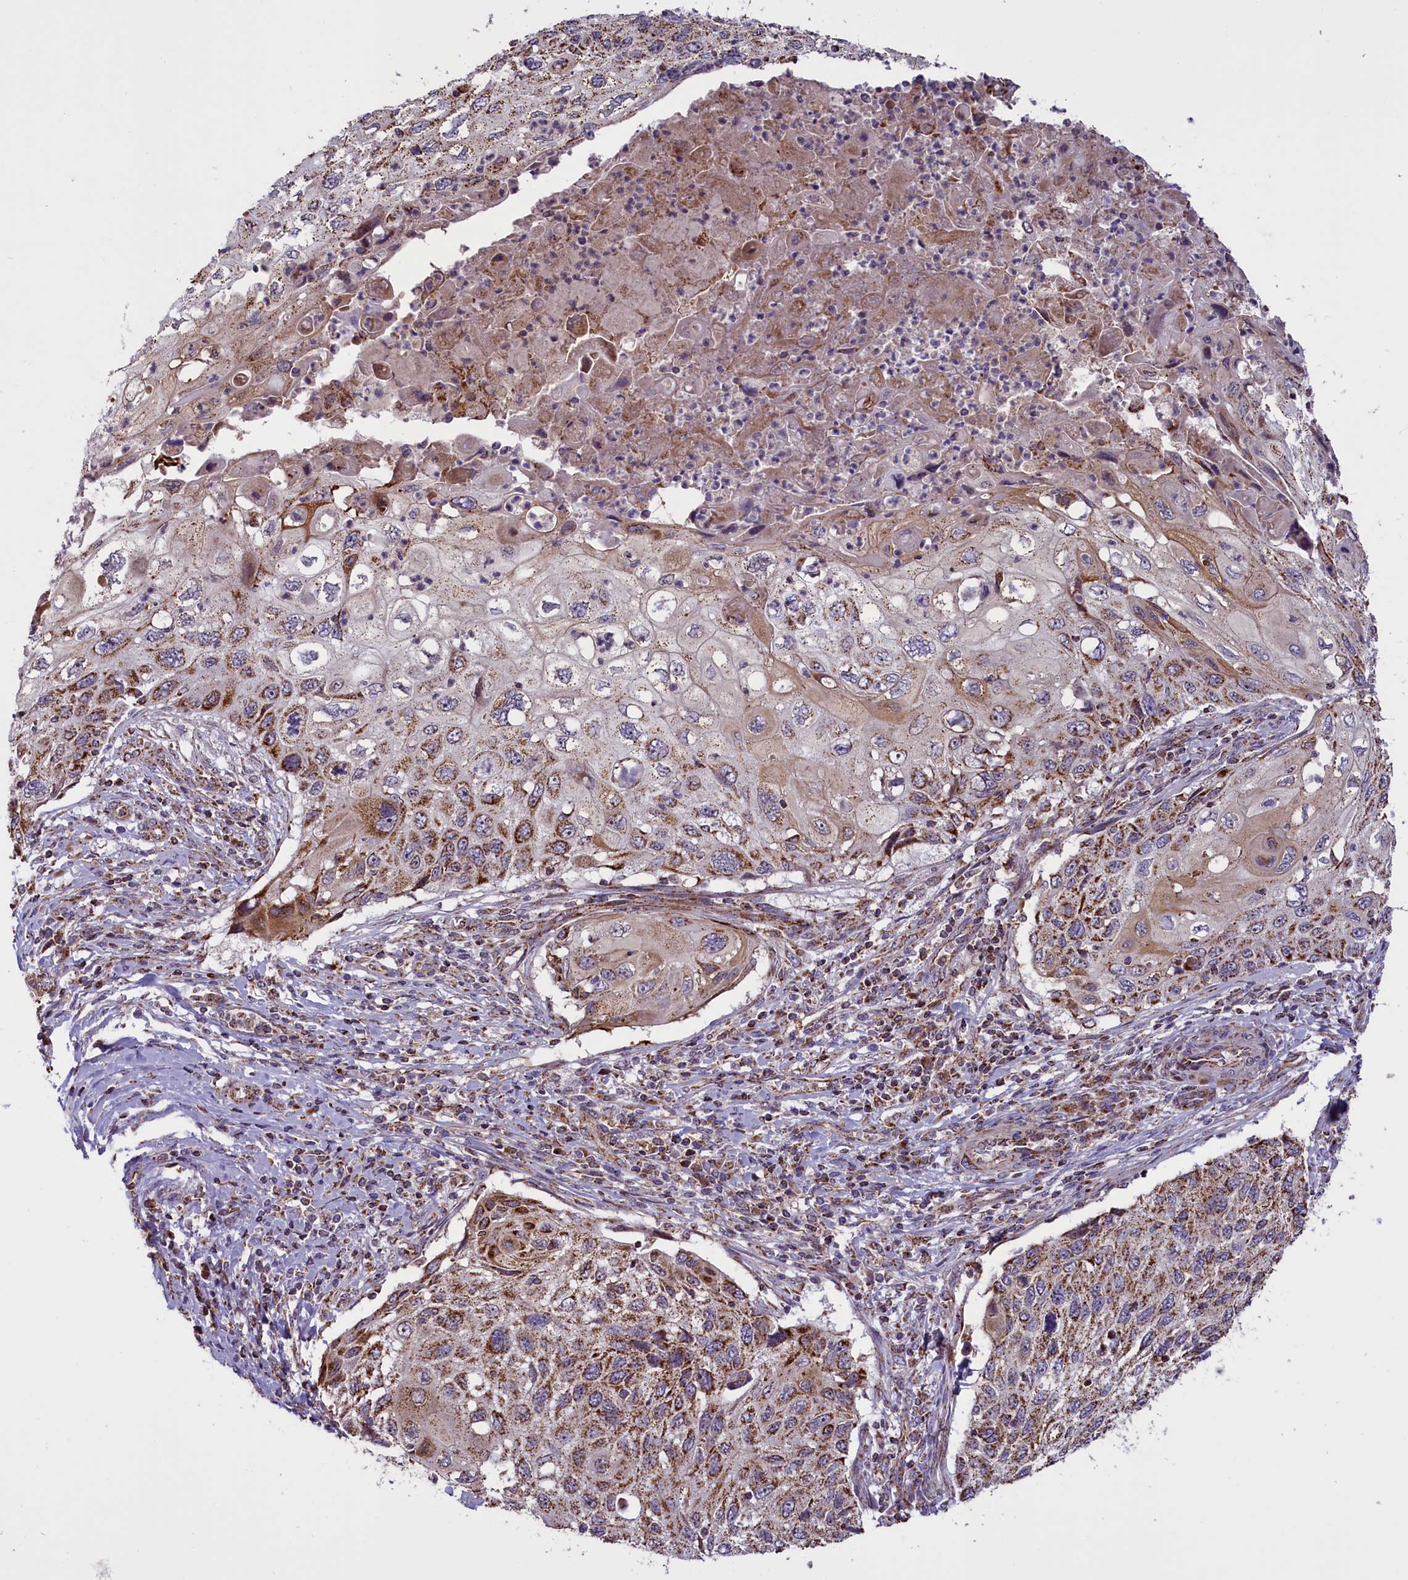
{"staining": {"intensity": "moderate", "quantity": ">75%", "location": "cytoplasmic/membranous"}, "tissue": "cervical cancer", "cell_type": "Tumor cells", "image_type": "cancer", "snomed": [{"axis": "morphology", "description": "Squamous cell carcinoma, NOS"}, {"axis": "topography", "description": "Cervix"}], "caption": "Protein expression analysis of cervical cancer shows moderate cytoplasmic/membranous positivity in about >75% of tumor cells.", "gene": "GLRX5", "patient": {"sex": "female", "age": 70}}